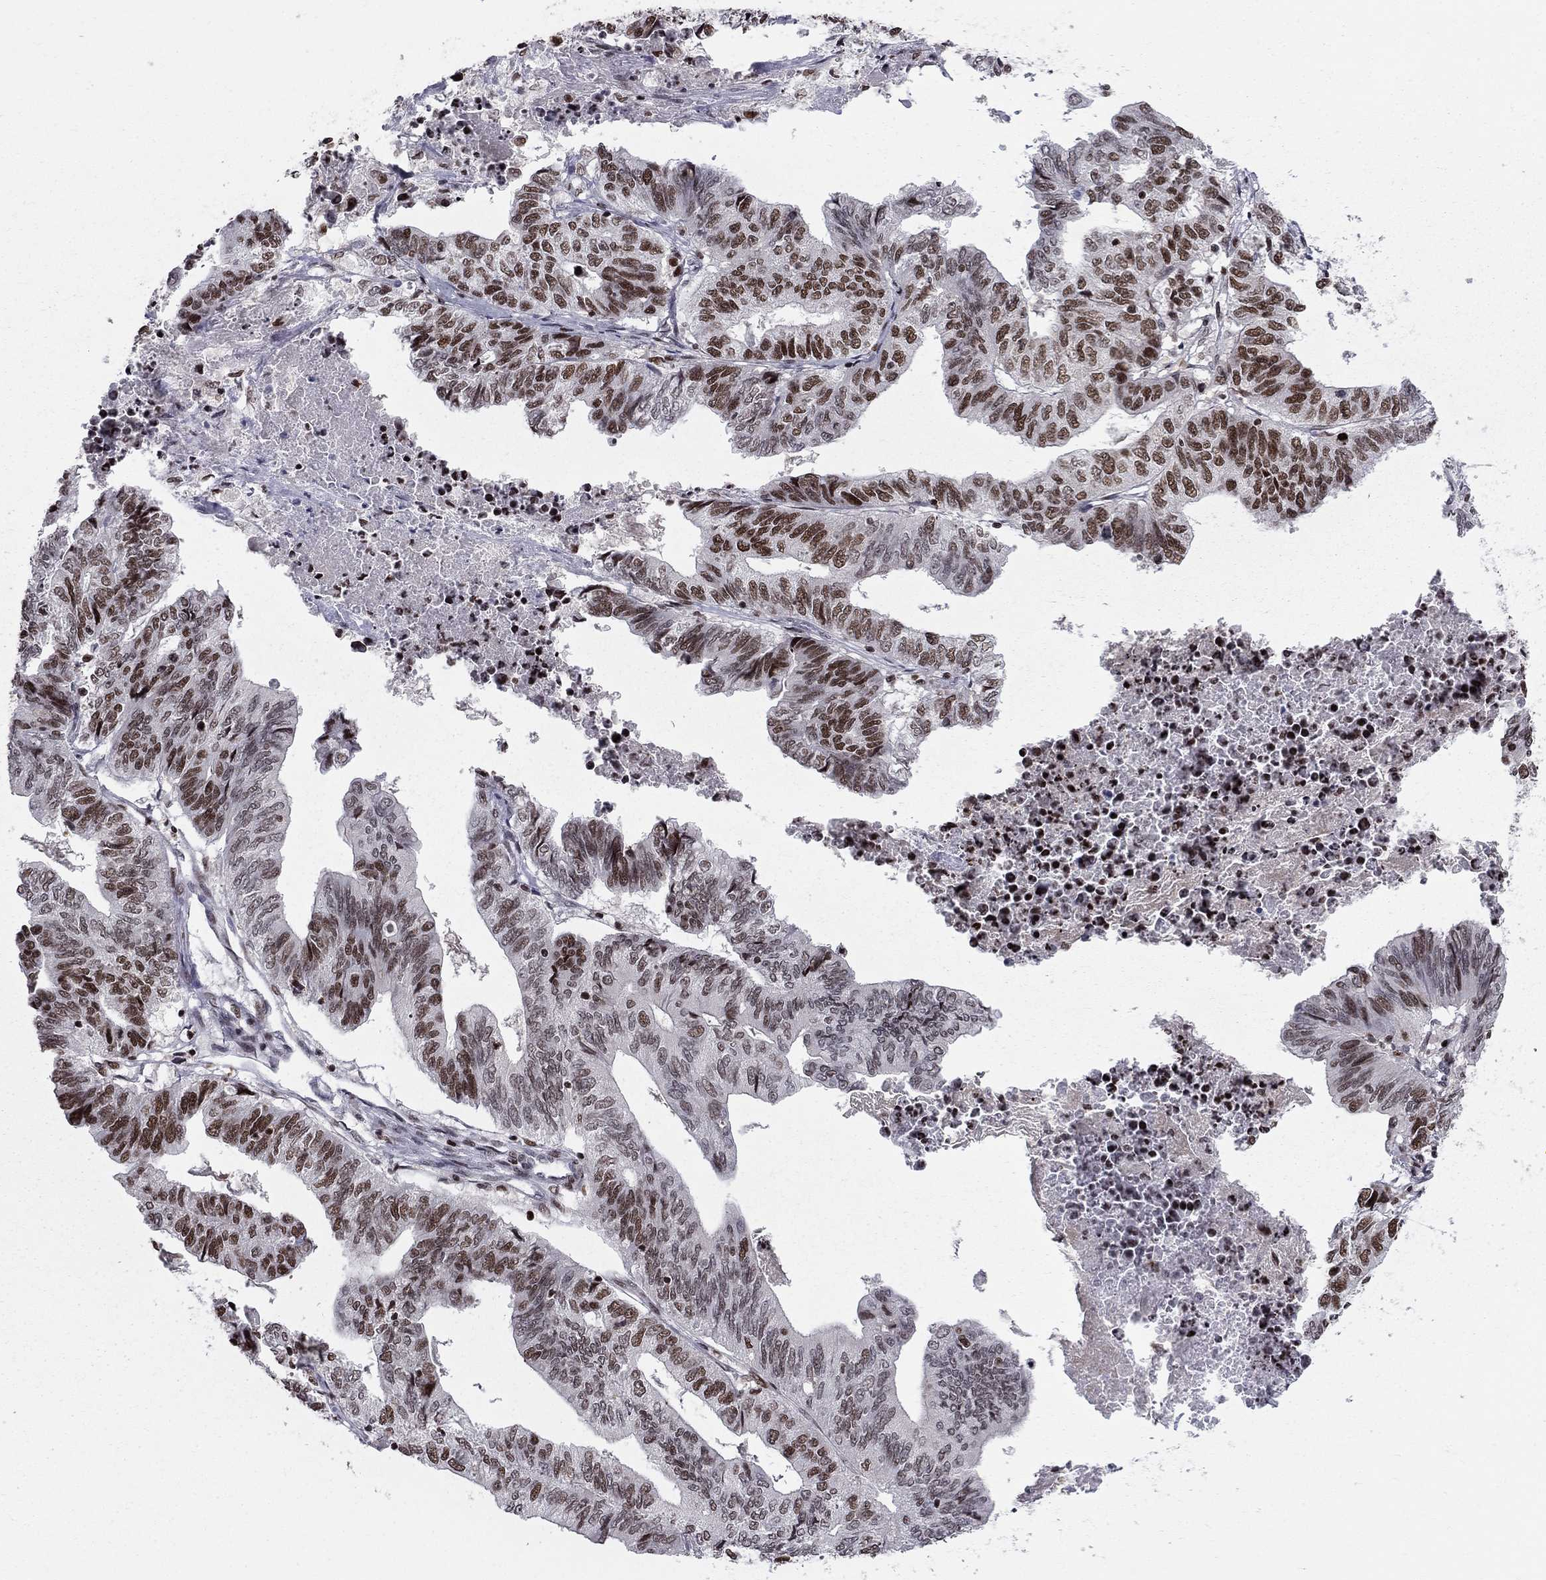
{"staining": {"intensity": "strong", "quantity": ">75%", "location": "nuclear"}, "tissue": "stomach cancer", "cell_type": "Tumor cells", "image_type": "cancer", "snomed": [{"axis": "morphology", "description": "Adenocarcinoma, NOS"}, {"axis": "topography", "description": "Stomach, upper"}], "caption": "IHC (DAB (3,3'-diaminobenzidine)) staining of human stomach adenocarcinoma shows strong nuclear protein staining in approximately >75% of tumor cells. (brown staining indicates protein expression, while blue staining denotes nuclei).", "gene": "RNASEH2C", "patient": {"sex": "female", "age": 67}}